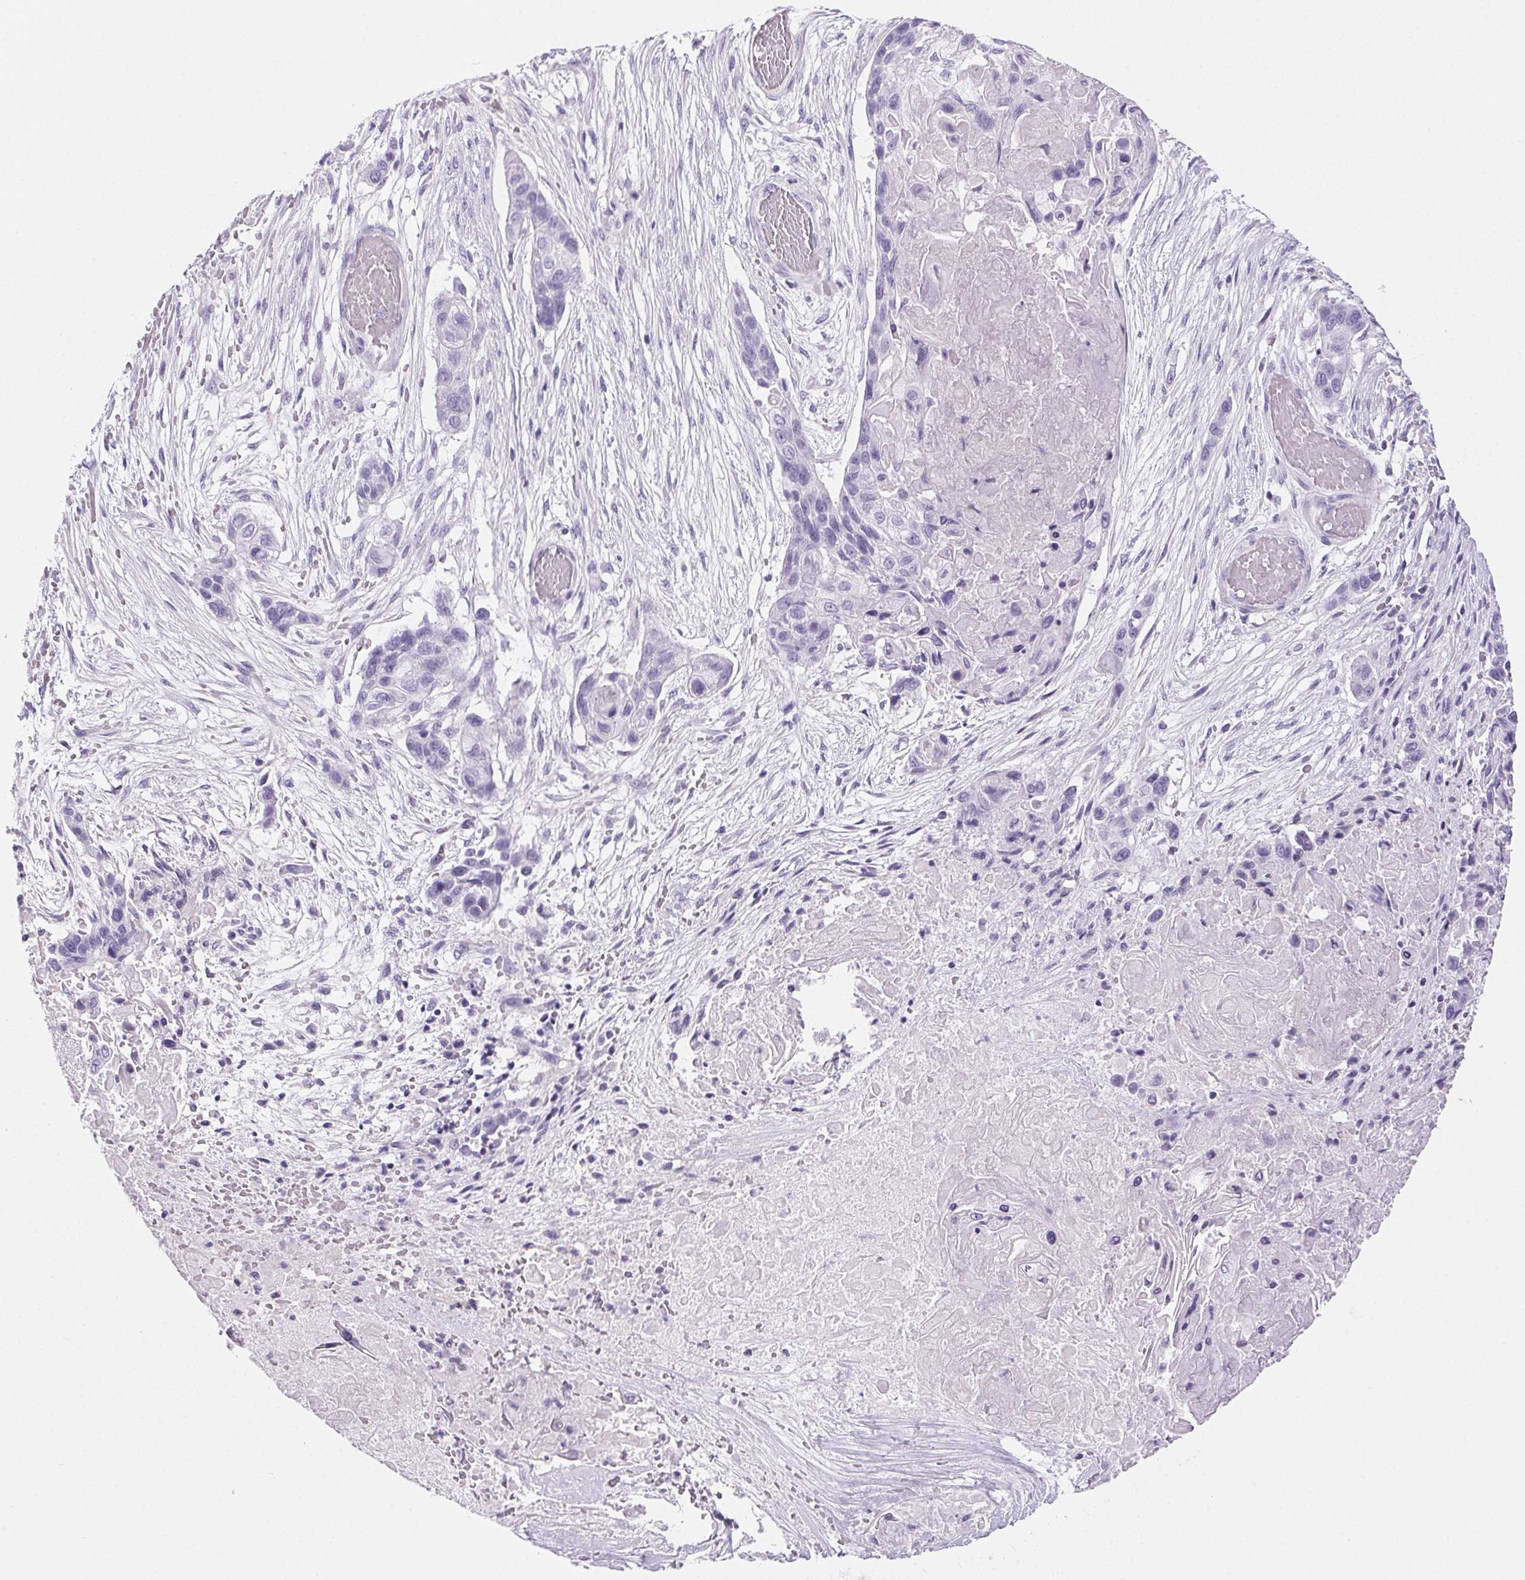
{"staining": {"intensity": "negative", "quantity": "none", "location": "none"}, "tissue": "lung cancer", "cell_type": "Tumor cells", "image_type": "cancer", "snomed": [{"axis": "morphology", "description": "Squamous cell carcinoma, NOS"}, {"axis": "topography", "description": "Lung"}], "caption": "The micrograph displays no significant expression in tumor cells of lung squamous cell carcinoma.", "gene": "PRSS3", "patient": {"sex": "male", "age": 69}}